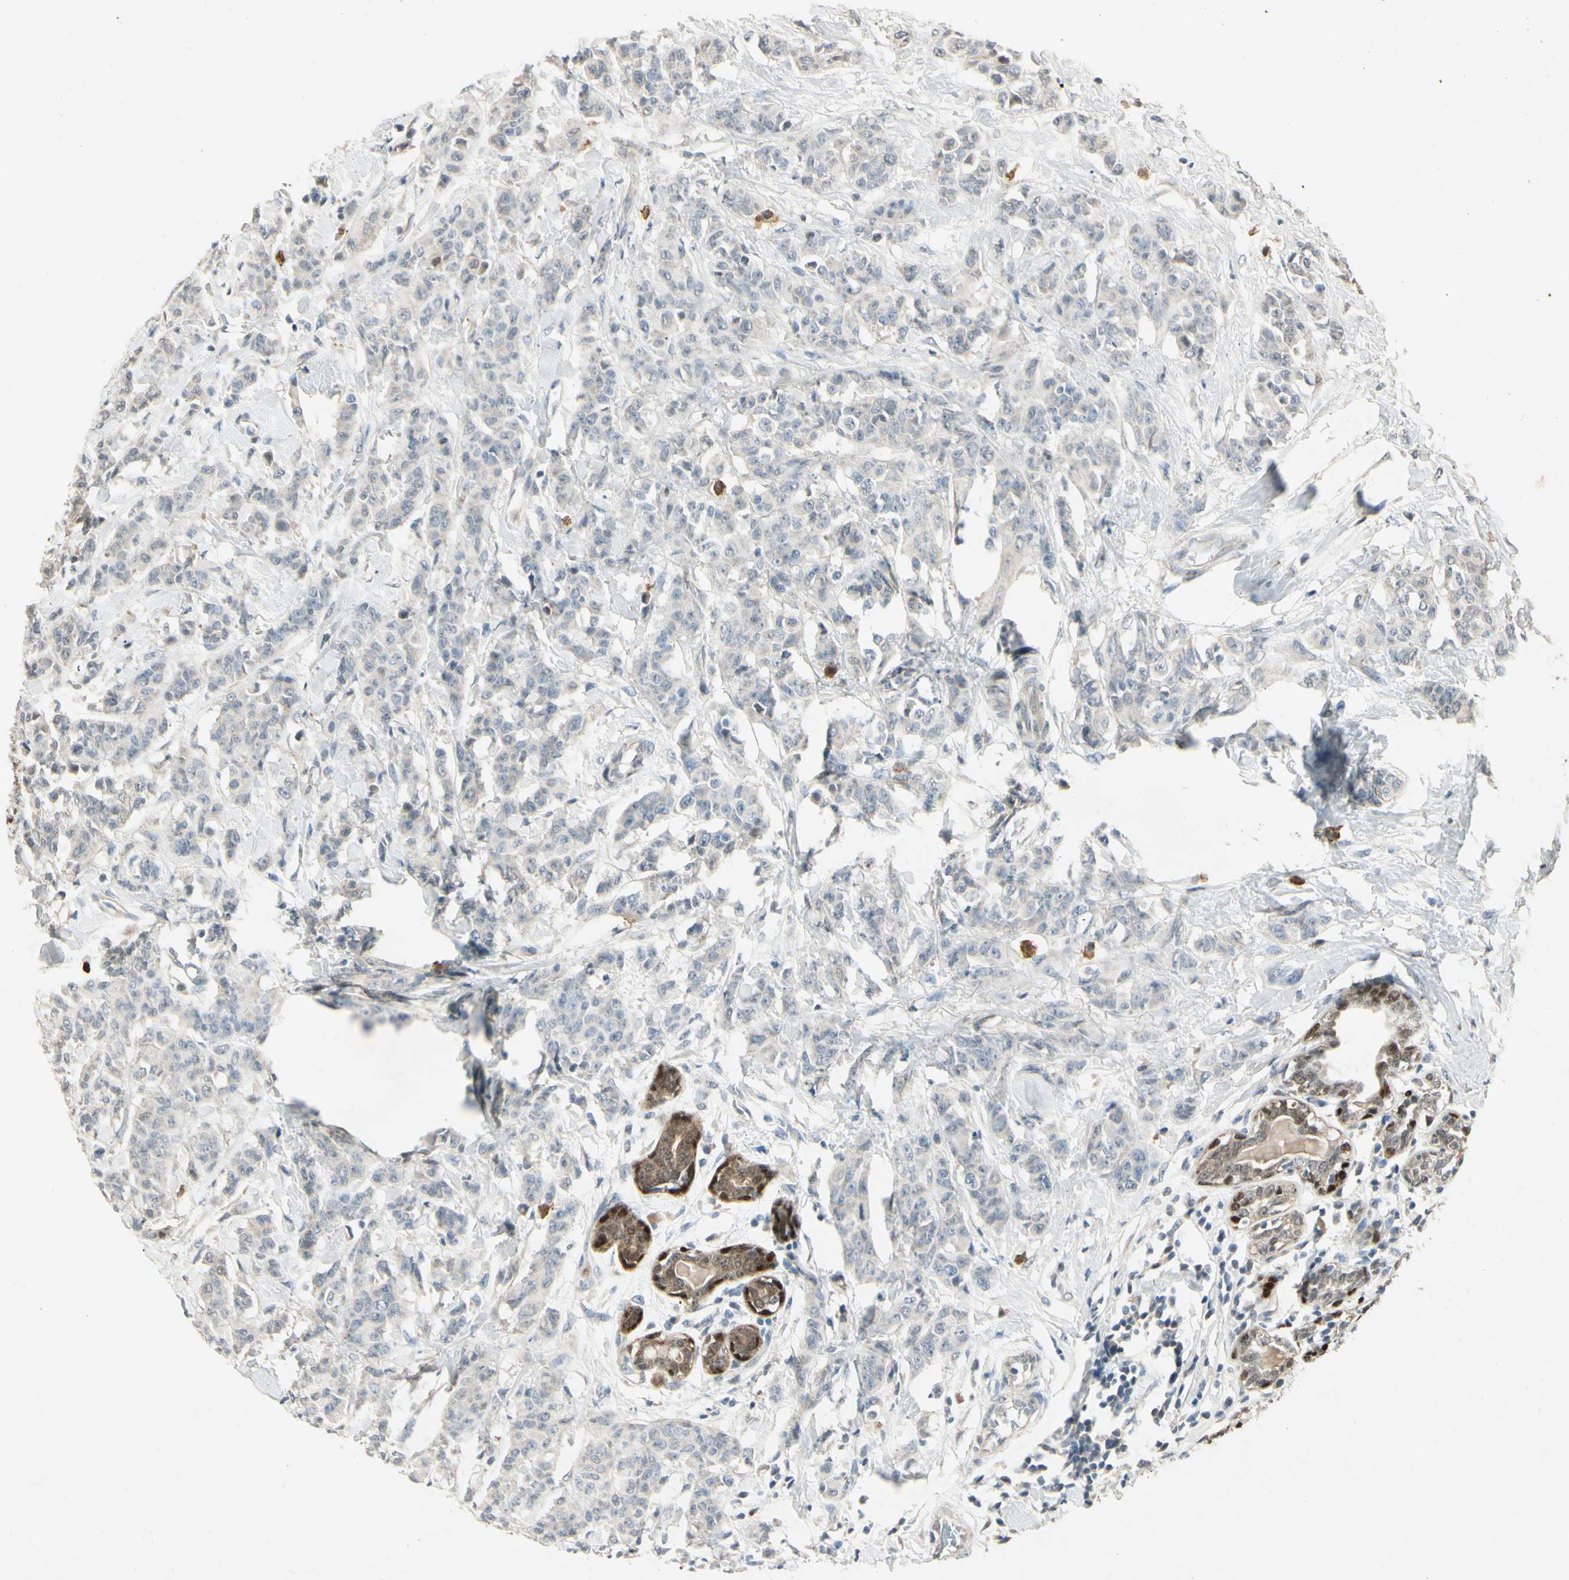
{"staining": {"intensity": "negative", "quantity": "none", "location": "none"}, "tissue": "breast cancer", "cell_type": "Tumor cells", "image_type": "cancer", "snomed": [{"axis": "morphology", "description": "Normal tissue, NOS"}, {"axis": "morphology", "description": "Duct carcinoma"}, {"axis": "topography", "description": "Breast"}], "caption": "Micrograph shows no significant protein positivity in tumor cells of breast cancer (intraductal carcinoma).", "gene": "HSPA1B", "patient": {"sex": "female", "age": 40}}